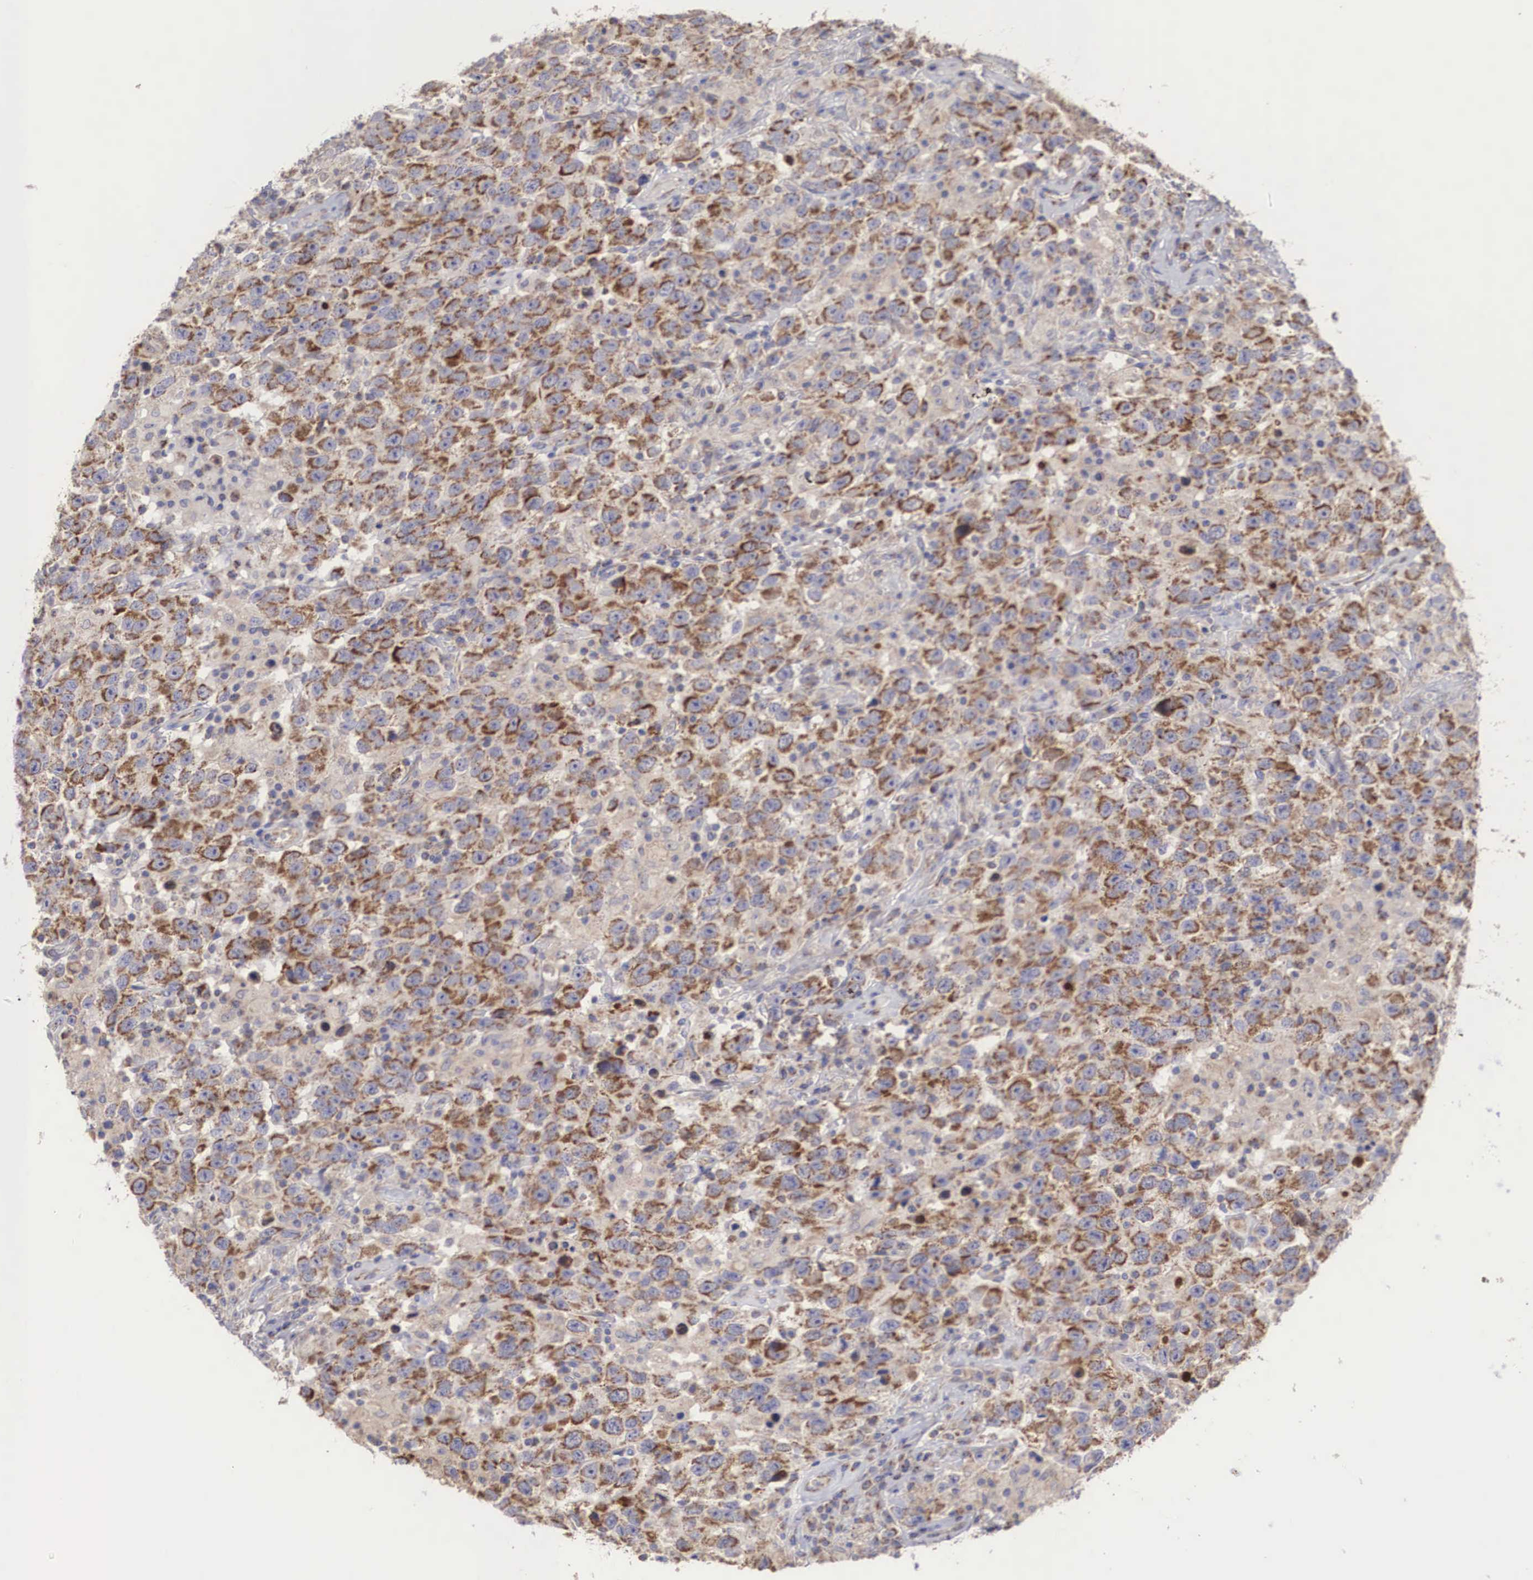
{"staining": {"intensity": "moderate", "quantity": ">75%", "location": "cytoplasmic/membranous"}, "tissue": "testis cancer", "cell_type": "Tumor cells", "image_type": "cancer", "snomed": [{"axis": "morphology", "description": "Seminoma, NOS"}, {"axis": "topography", "description": "Testis"}], "caption": "Moderate cytoplasmic/membranous positivity for a protein is seen in about >75% of tumor cells of seminoma (testis) using IHC.", "gene": "XPNPEP3", "patient": {"sex": "male", "age": 41}}